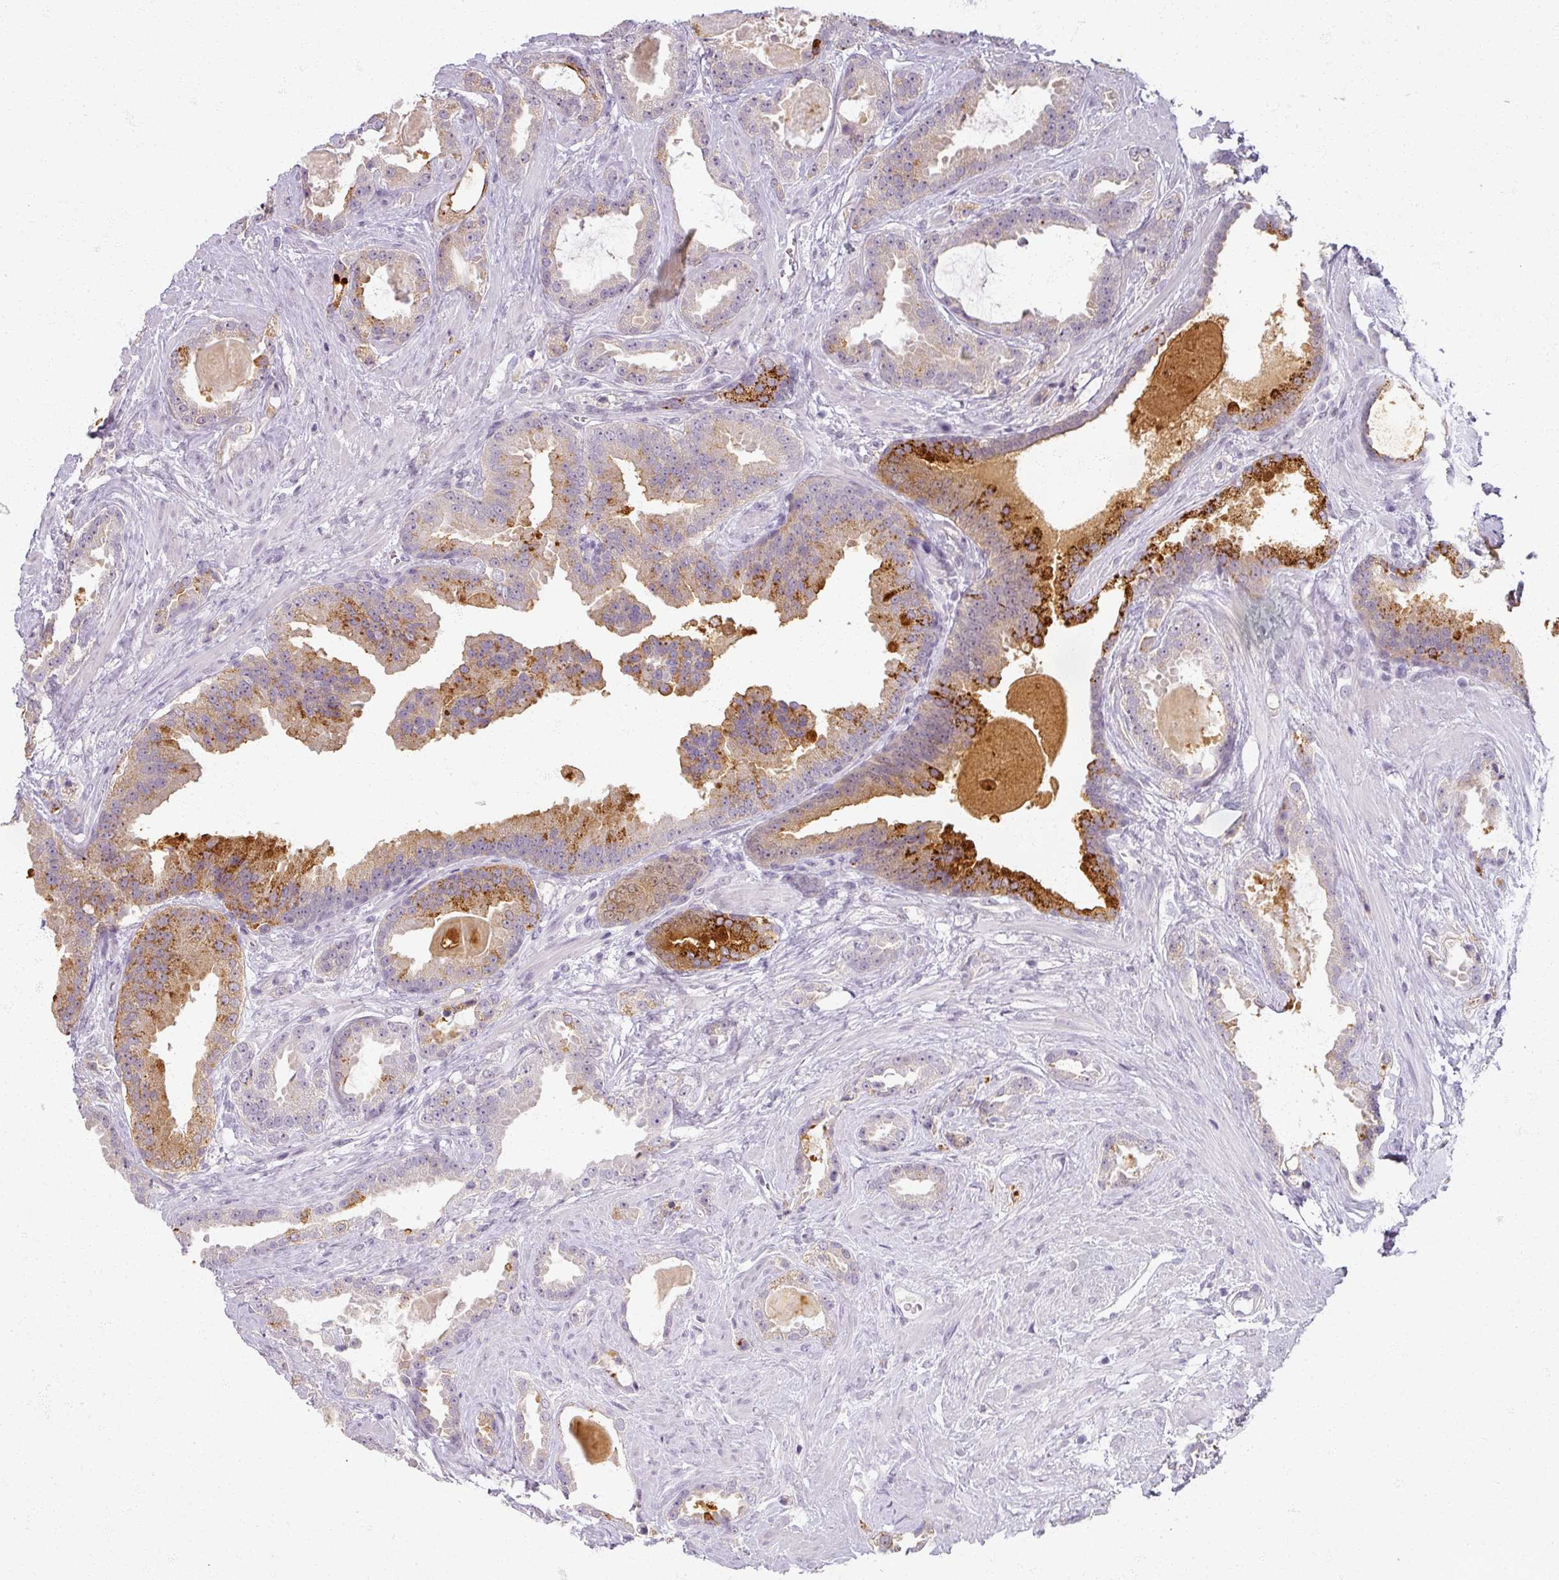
{"staining": {"intensity": "moderate", "quantity": "25%-75%", "location": "cytoplasmic/membranous"}, "tissue": "prostate cancer", "cell_type": "Tumor cells", "image_type": "cancer", "snomed": [{"axis": "morphology", "description": "Adenocarcinoma, Low grade"}, {"axis": "topography", "description": "Prostate"}], "caption": "Prostate cancer stained for a protein displays moderate cytoplasmic/membranous positivity in tumor cells.", "gene": "RFPL2", "patient": {"sex": "male", "age": 62}}